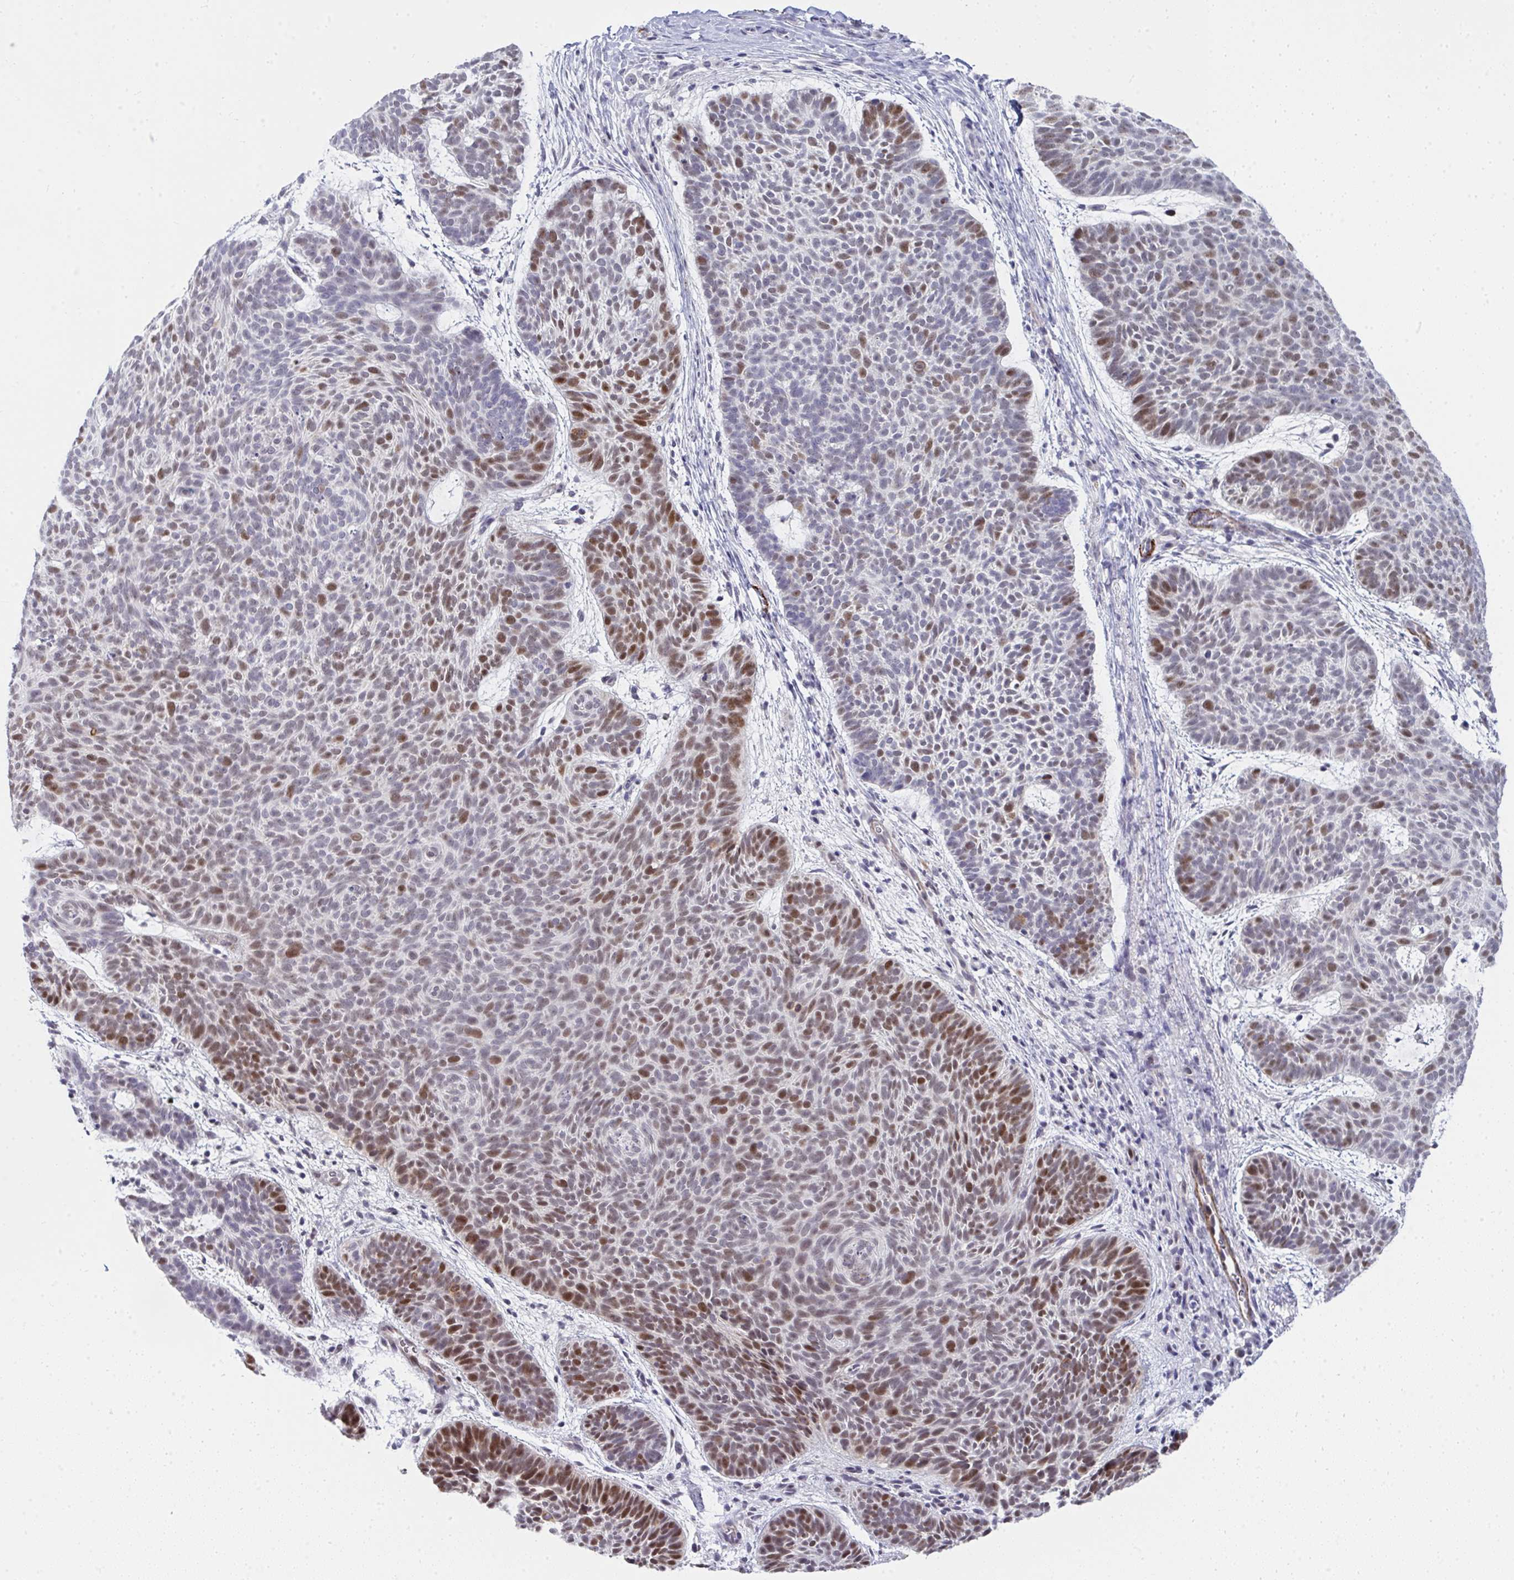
{"staining": {"intensity": "moderate", "quantity": "25%-75%", "location": "nuclear"}, "tissue": "skin cancer", "cell_type": "Tumor cells", "image_type": "cancer", "snomed": [{"axis": "morphology", "description": "Basal cell carcinoma"}, {"axis": "topography", "description": "Skin"}, {"axis": "topography", "description": "Skin of face"}], "caption": "A histopathology image showing moderate nuclear staining in about 25%-75% of tumor cells in skin cancer (basal cell carcinoma), as visualized by brown immunohistochemical staining.", "gene": "GINS2", "patient": {"sex": "male", "age": 73}}